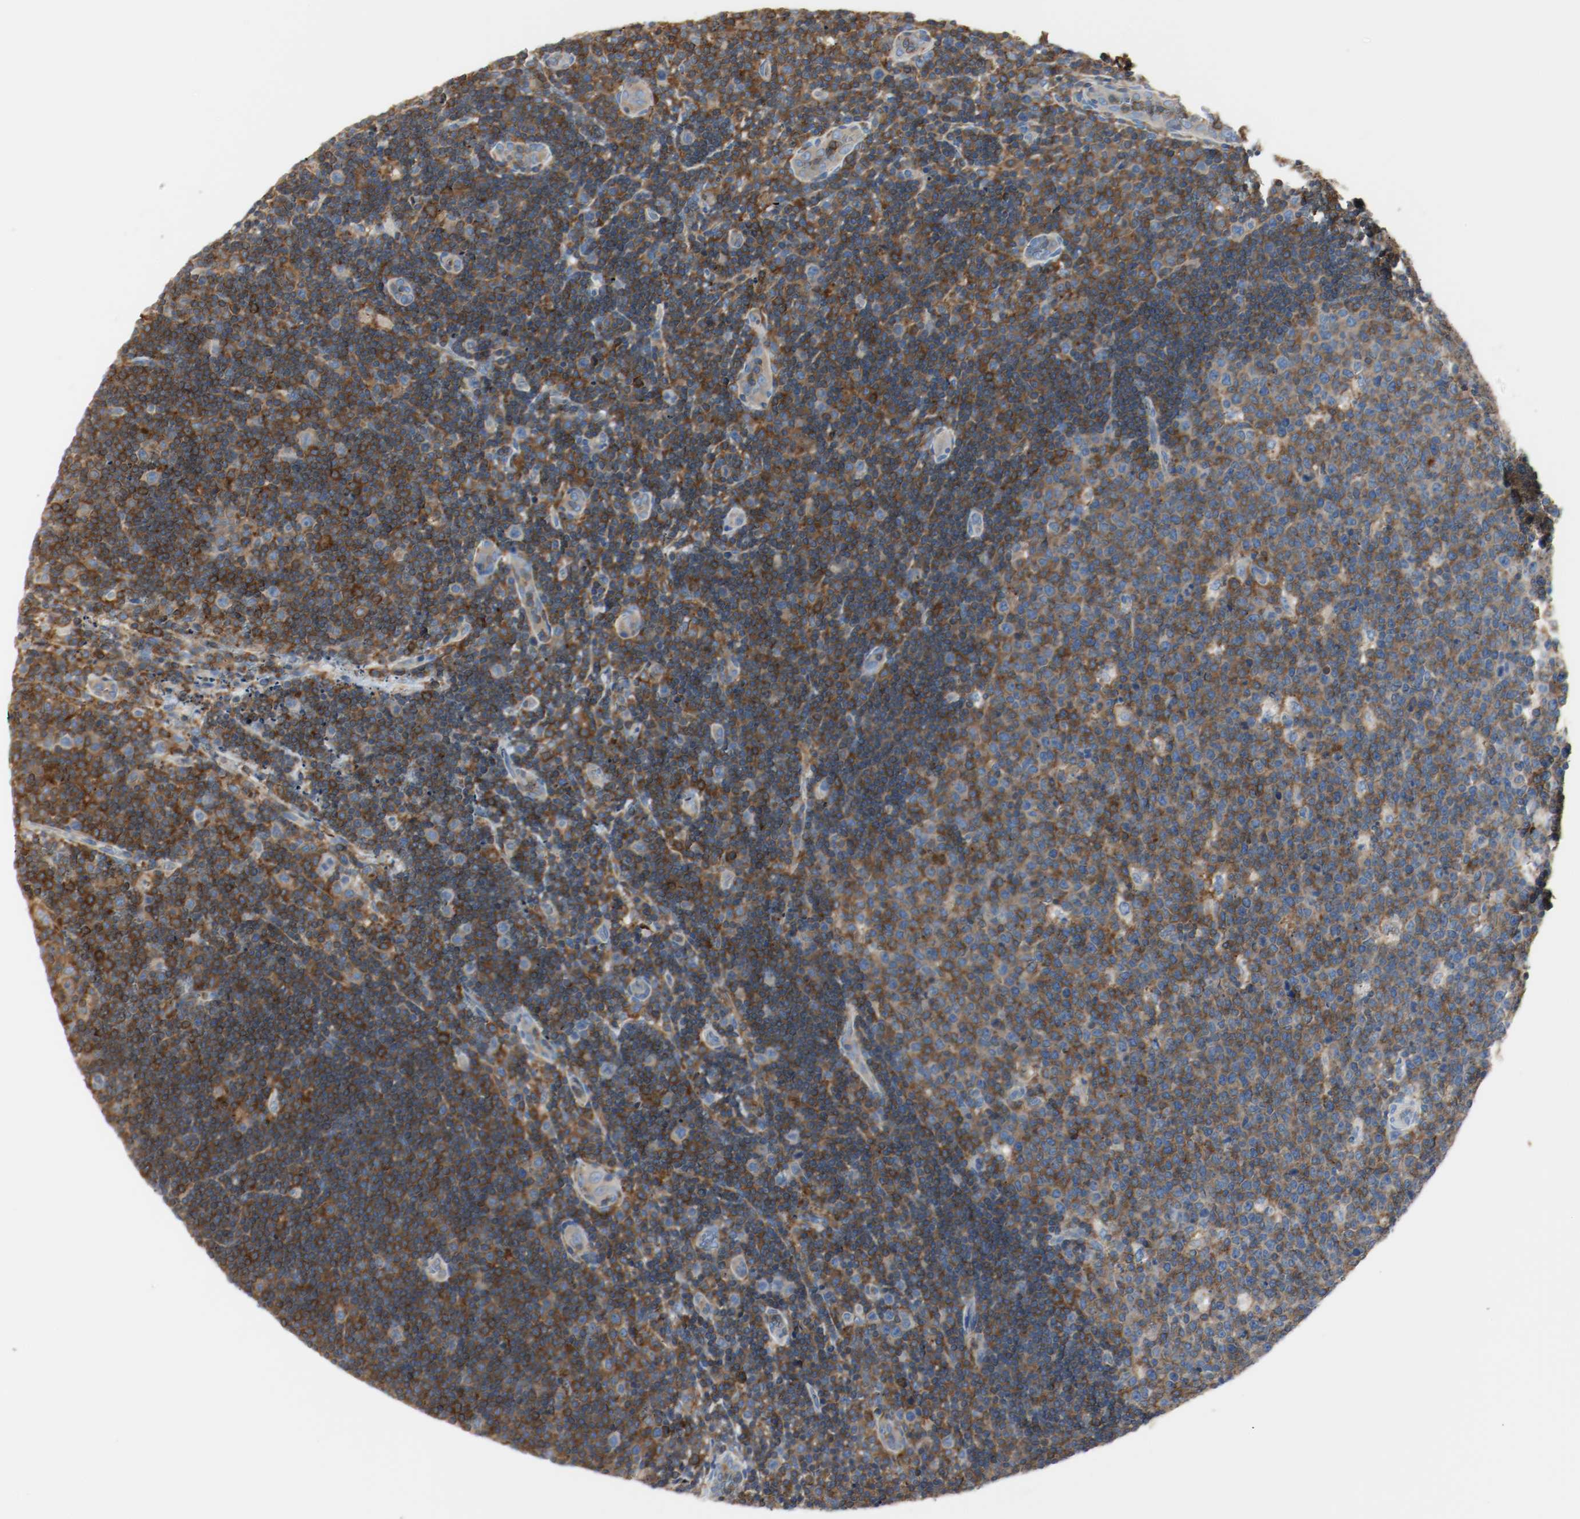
{"staining": {"intensity": "strong", "quantity": ">75%", "location": "cytoplasmic/membranous"}, "tissue": "lymph node", "cell_type": "Germinal center cells", "image_type": "normal", "snomed": [{"axis": "morphology", "description": "Normal tissue, NOS"}, {"axis": "topography", "description": "Lymph node"}, {"axis": "topography", "description": "Salivary gland"}], "caption": "Lymph node stained with a brown dye reveals strong cytoplasmic/membranous positive expression in approximately >75% of germinal center cells.", "gene": "ARPC1B", "patient": {"sex": "male", "age": 8}}